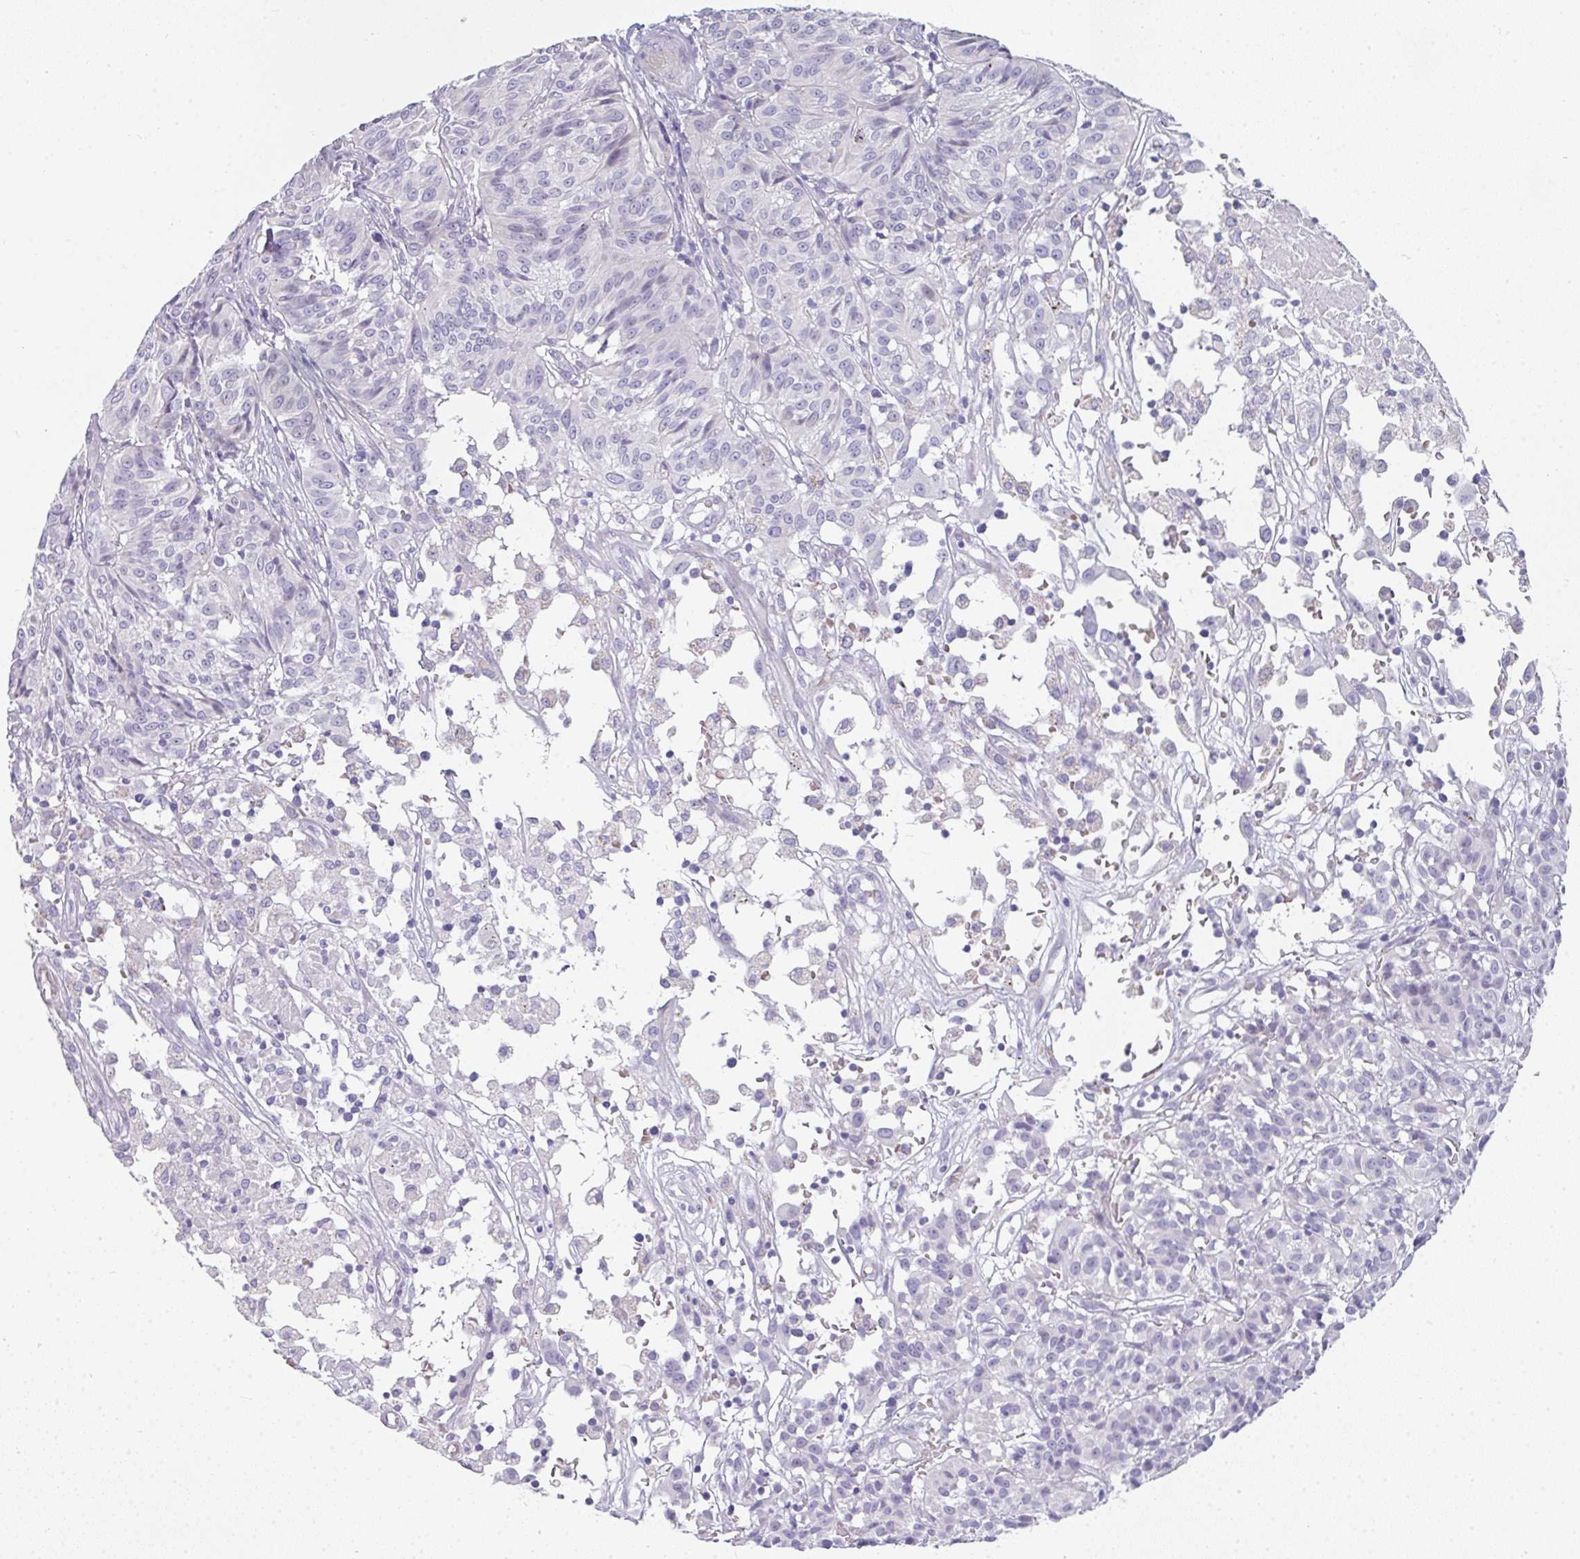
{"staining": {"intensity": "negative", "quantity": "none", "location": "none"}, "tissue": "melanoma", "cell_type": "Tumor cells", "image_type": "cancer", "snomed": [{"axis": "morphology", "description": "Malignant melanoma, NOS"}, {"axis": "topography", "description": "Skin"}], "caption": "Immunohistochemistry histopathology image of melanoma stained for a protein (brown), which exhibits no positivity in tumor cells.", "gene": "NEU2", "patient": {"sex": "female", "age": 72}}